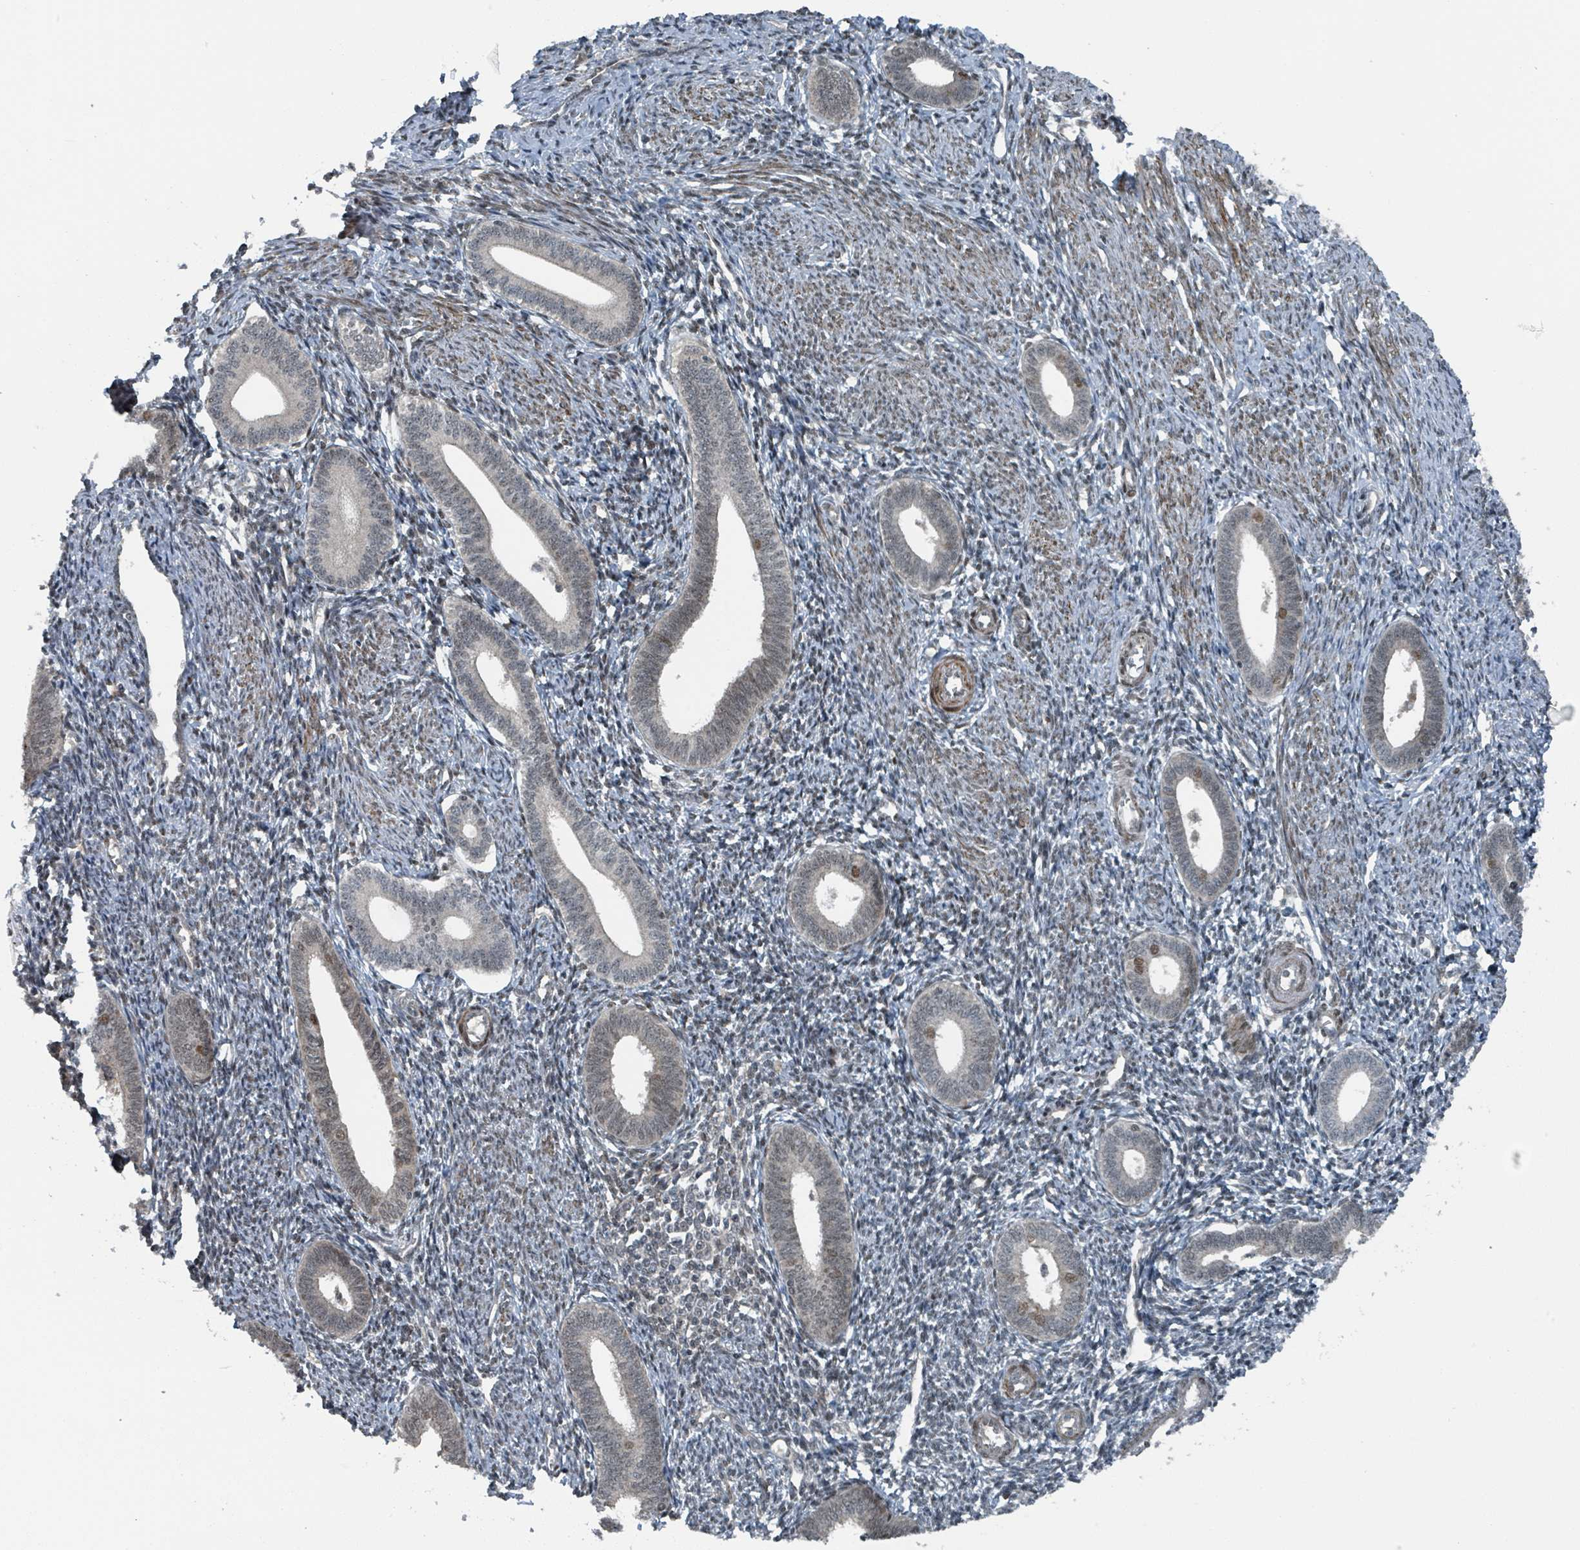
{"staining": {"intensity": "negative", "quantity": "none", "location": "none"}, "tissue": "endometrium", "cell_type": "Cells in endometrial stroma", "image_type": "normal", "snomed": [{"axis": "morphology", "description": "Normal tissue, NOS"}, {"axis": "topography", "description": "Endometrium"}], "caption": "Immunohistochemistry (IHC) of unremarkable human endometrium shows no positivity in cells in endometrial stroma.", "gene": "PHIP", "patient": {"sex": "female", "age": 41}}